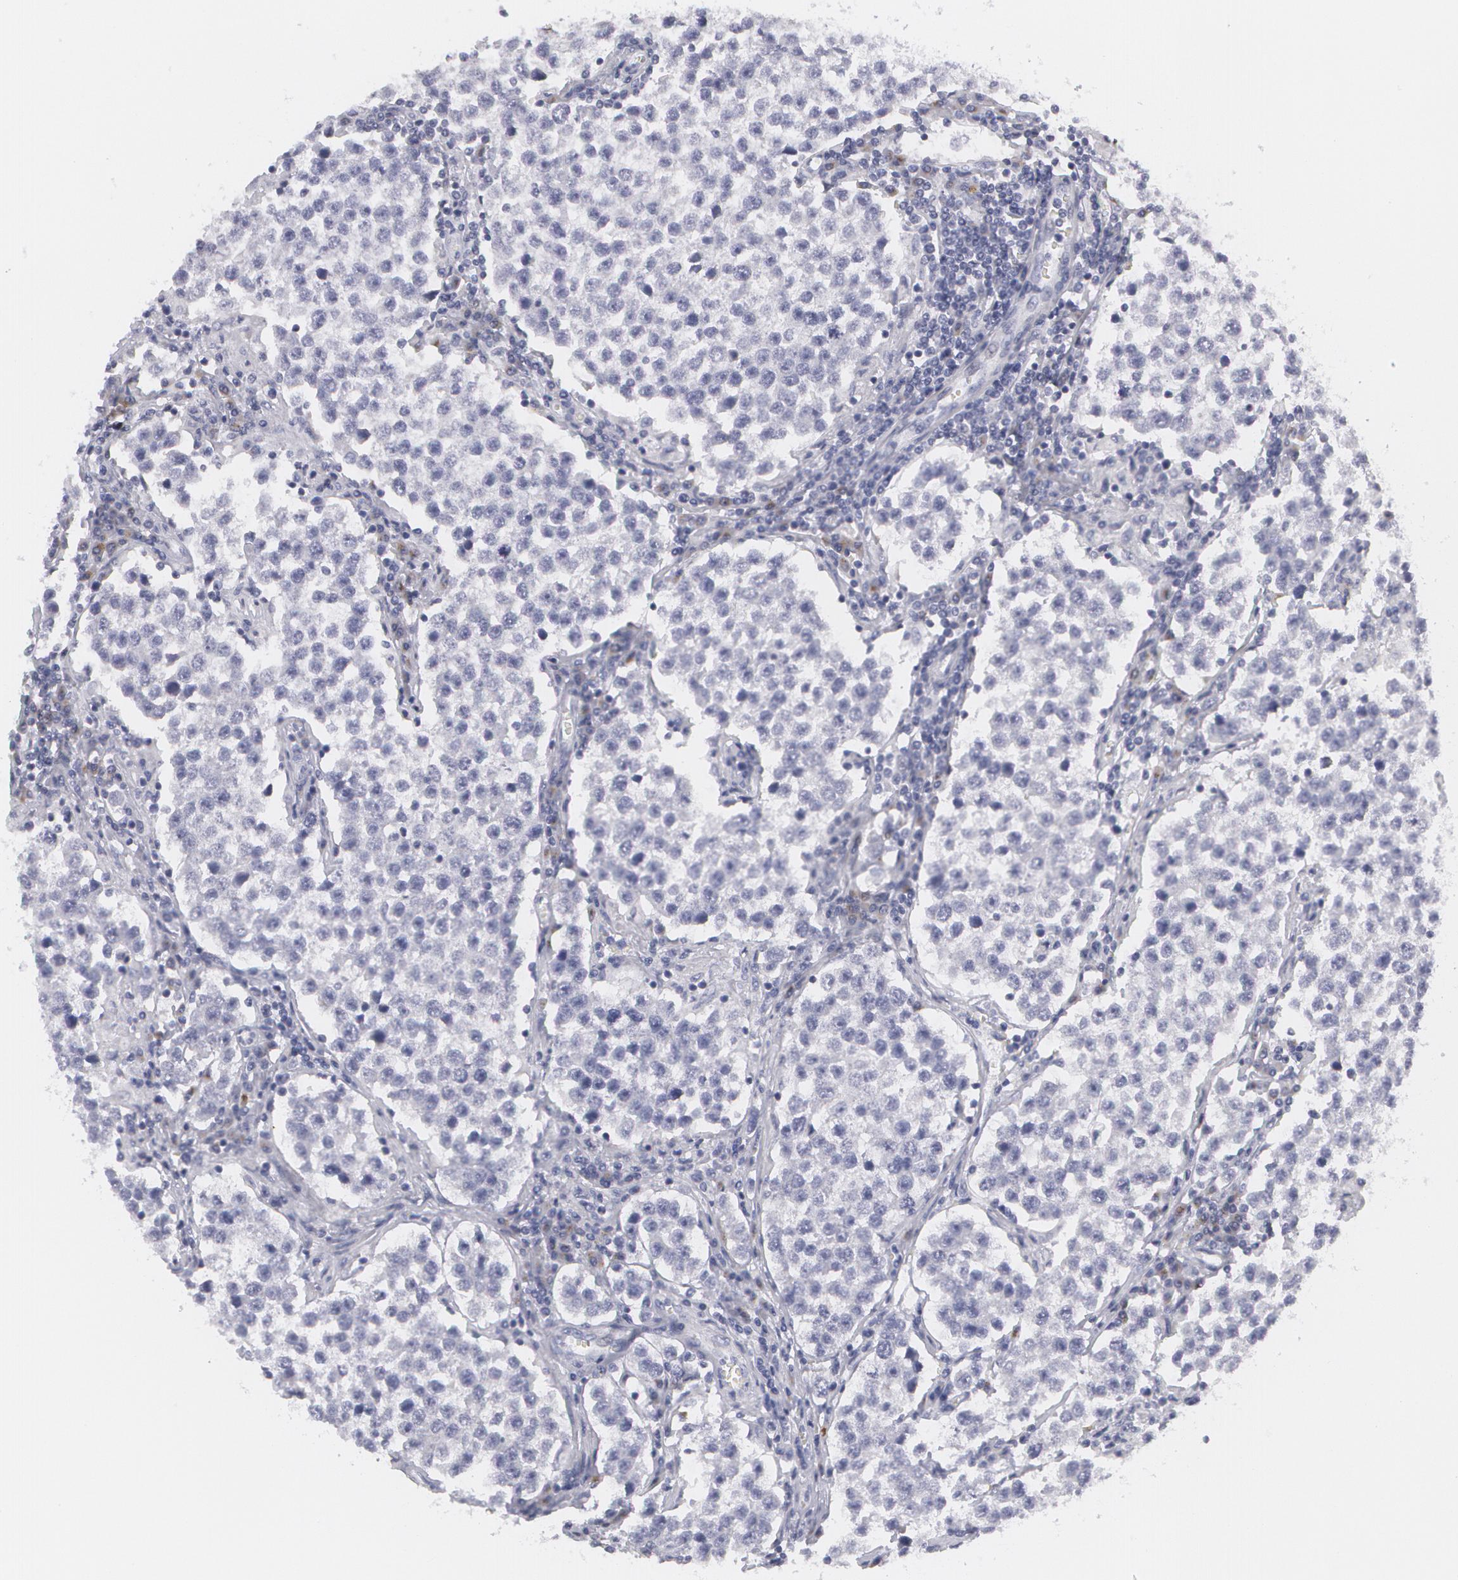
{"staining": {"intensity": "negative", "quantity": "none", "location": "none"}, "tissue": "testis cancer", "cell_type": "Tumor cells", "image_type": "cancer", "snomed": [{"axis": "morphology", "description": "Seminoma, NOS"}, {"axis": "topography", "description": "Testis"}], "caption": "Seminoma (testis) stained for a protein using immunohistochemistry (IHC) exhibits no positivity tumor cells.", "gene": "MBNL3", "patient": {"sex": "male", "age": 36}}